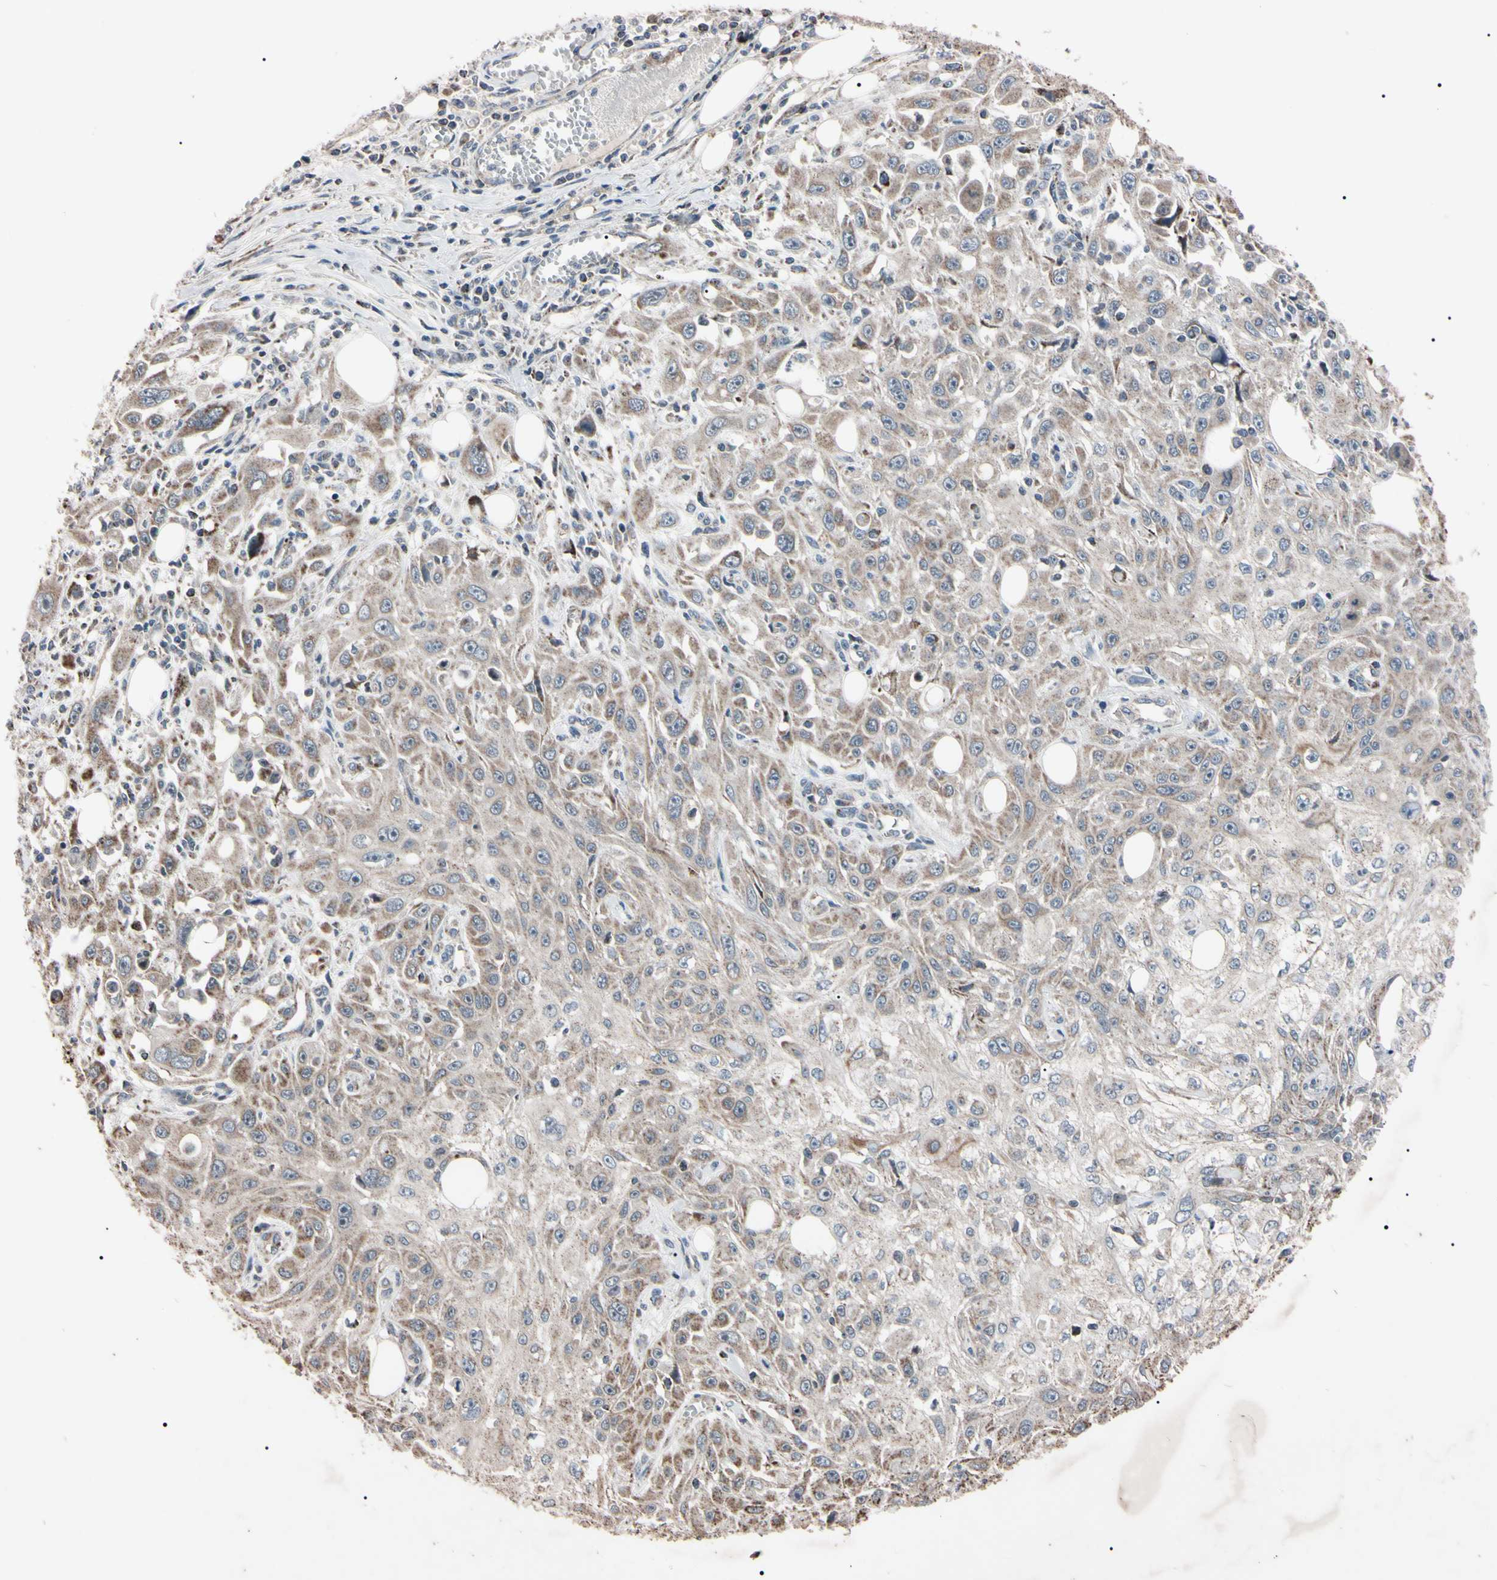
{"staining": {"intensity": "weak", "quantity": ">75%", "location": "cytoplasmic/membranous"}, "tissue": "skin cancer", "cell_type": "Tumor cells", "image_type": "cancer", "snomed": [{"axis": "morphology", "description": "Squamous cell carcinoma, NOS"}, {"axis": "topography", "description": "Skin"}], "caption": "Approximately >75% of tumor cells in squamous cell carcinoma (skin) show weak cytoplasmic/membranous protein positivity as visualized by brown immunohistochemical staining.", "gene": "TNFRSF1A", "patient": {"sex": "male", "age": 75}}